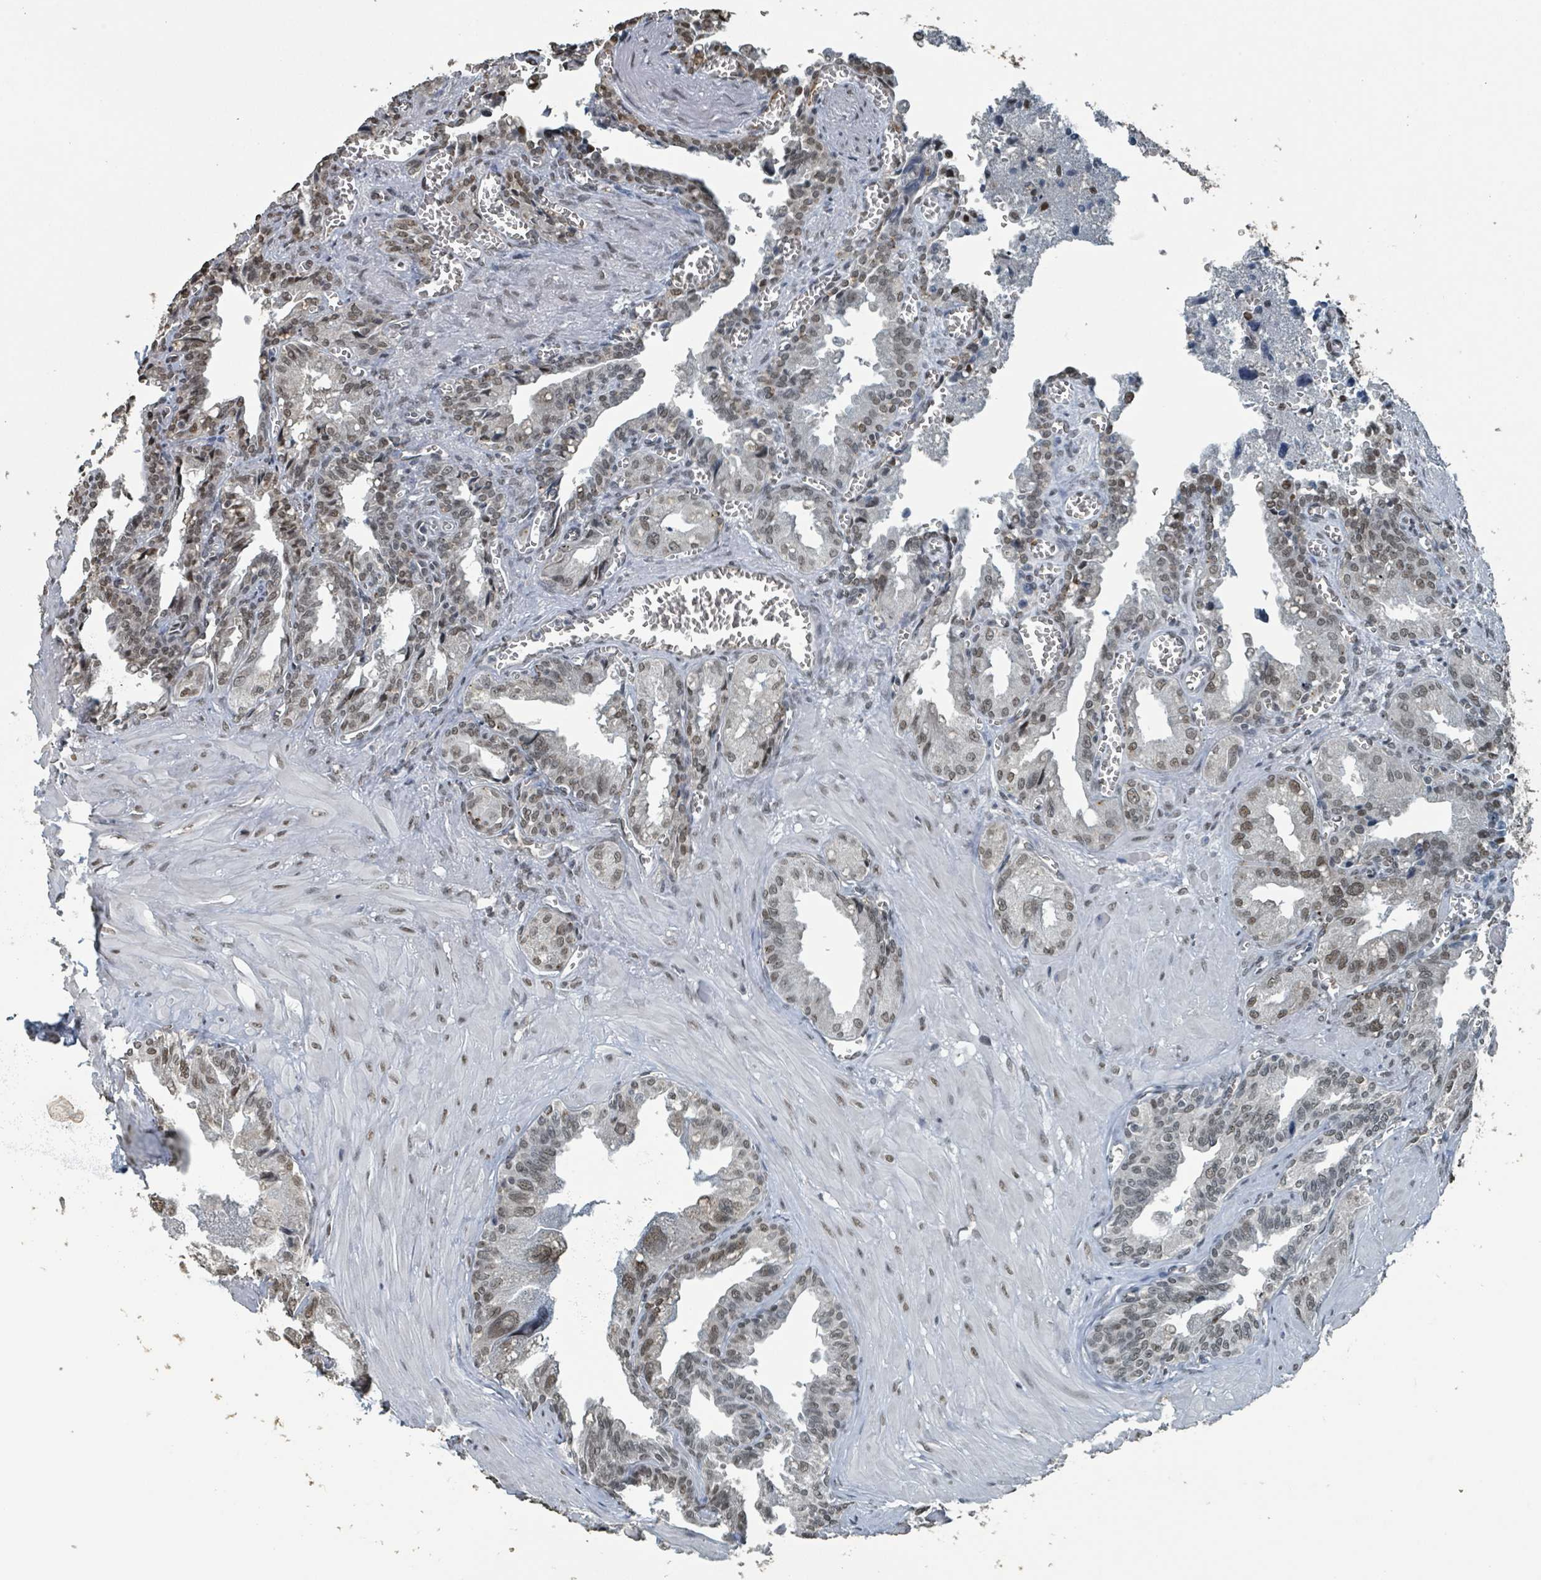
{"staining": {"intensity": "weak", "quantity": "25%-75%", "location": "nuclear"}, "tissue": "seminal vesicle", "cell_type": "Glandular cells", "image_type": "normal", "snomed": [{"axis": "morphology", "description": "Normal tissue, NOS"}, {"axis": "topography", "description": "Seminal veicle"}], "caption": "Immunohistochemistry micrograph of normal seminal vesicle stained for a protein (brown), which shows low levels of weak nuclear positivity in approximately 25%-75% of glandular cells.", "gene": "PHIP", "patient": {"sex": "male", "age": 67}}